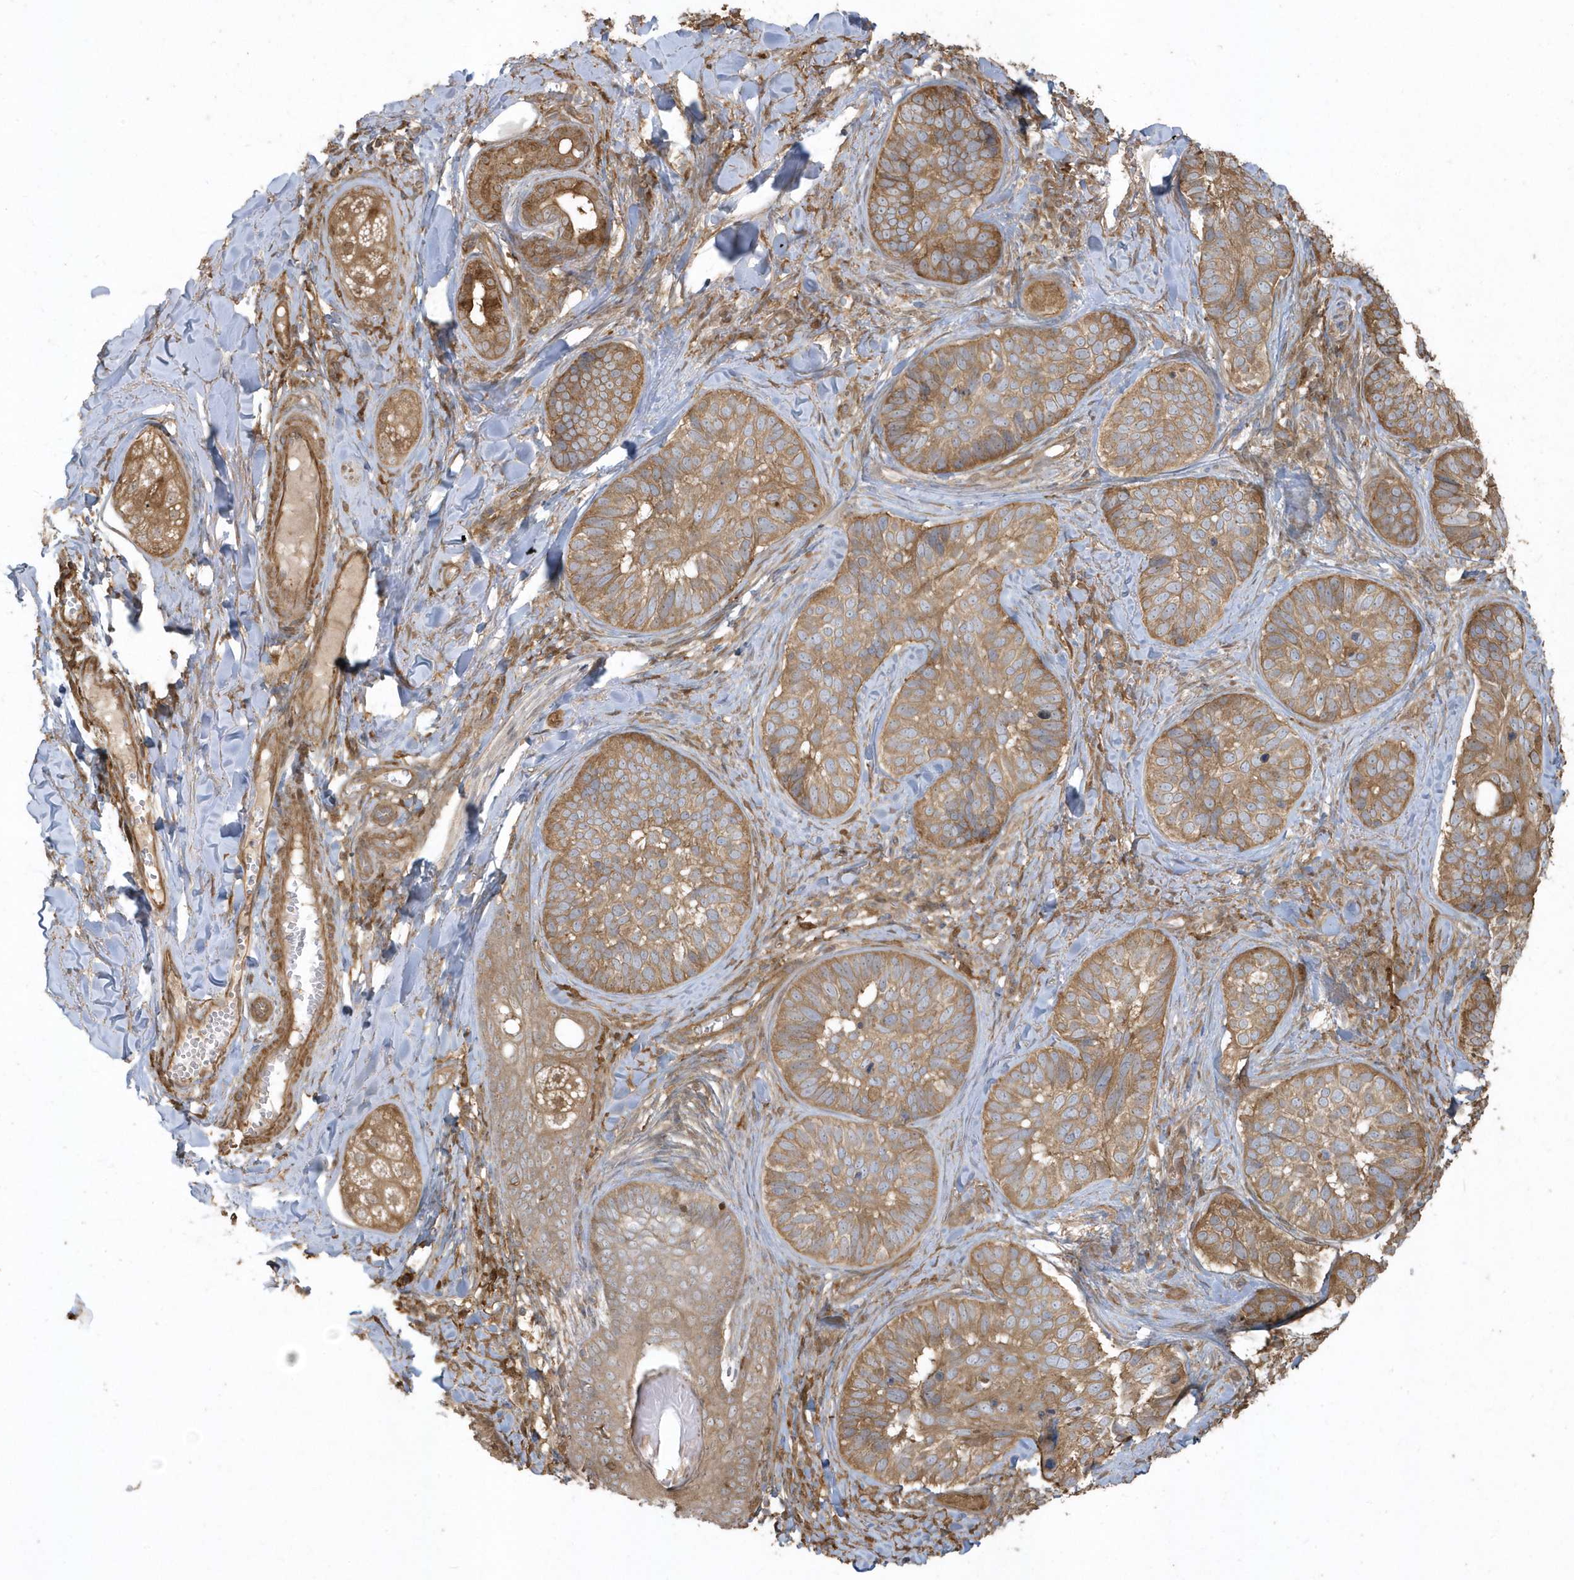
{"staining": {"intensity": "moderate", "quantity": ">75%", "location": "cytoplasmic/membranous"}, "tissue": "skin cancer", "cell_type": "Tumor cells", "image_type": "cancer", "snomed": [{"axis": "morphology", "description": "Basal cell carcinoma"}, {"axis": "topography", "description": "Skin"}], "caption": "The photomicrograph displays immunohistochemical staining of basal cell carcinoma (skin). There is moderate cytoplasmic/membranous expression is present in about >75% of tumor cells.", "gene": "HNMT", "patient": {"sex": "male", "age": 62}}